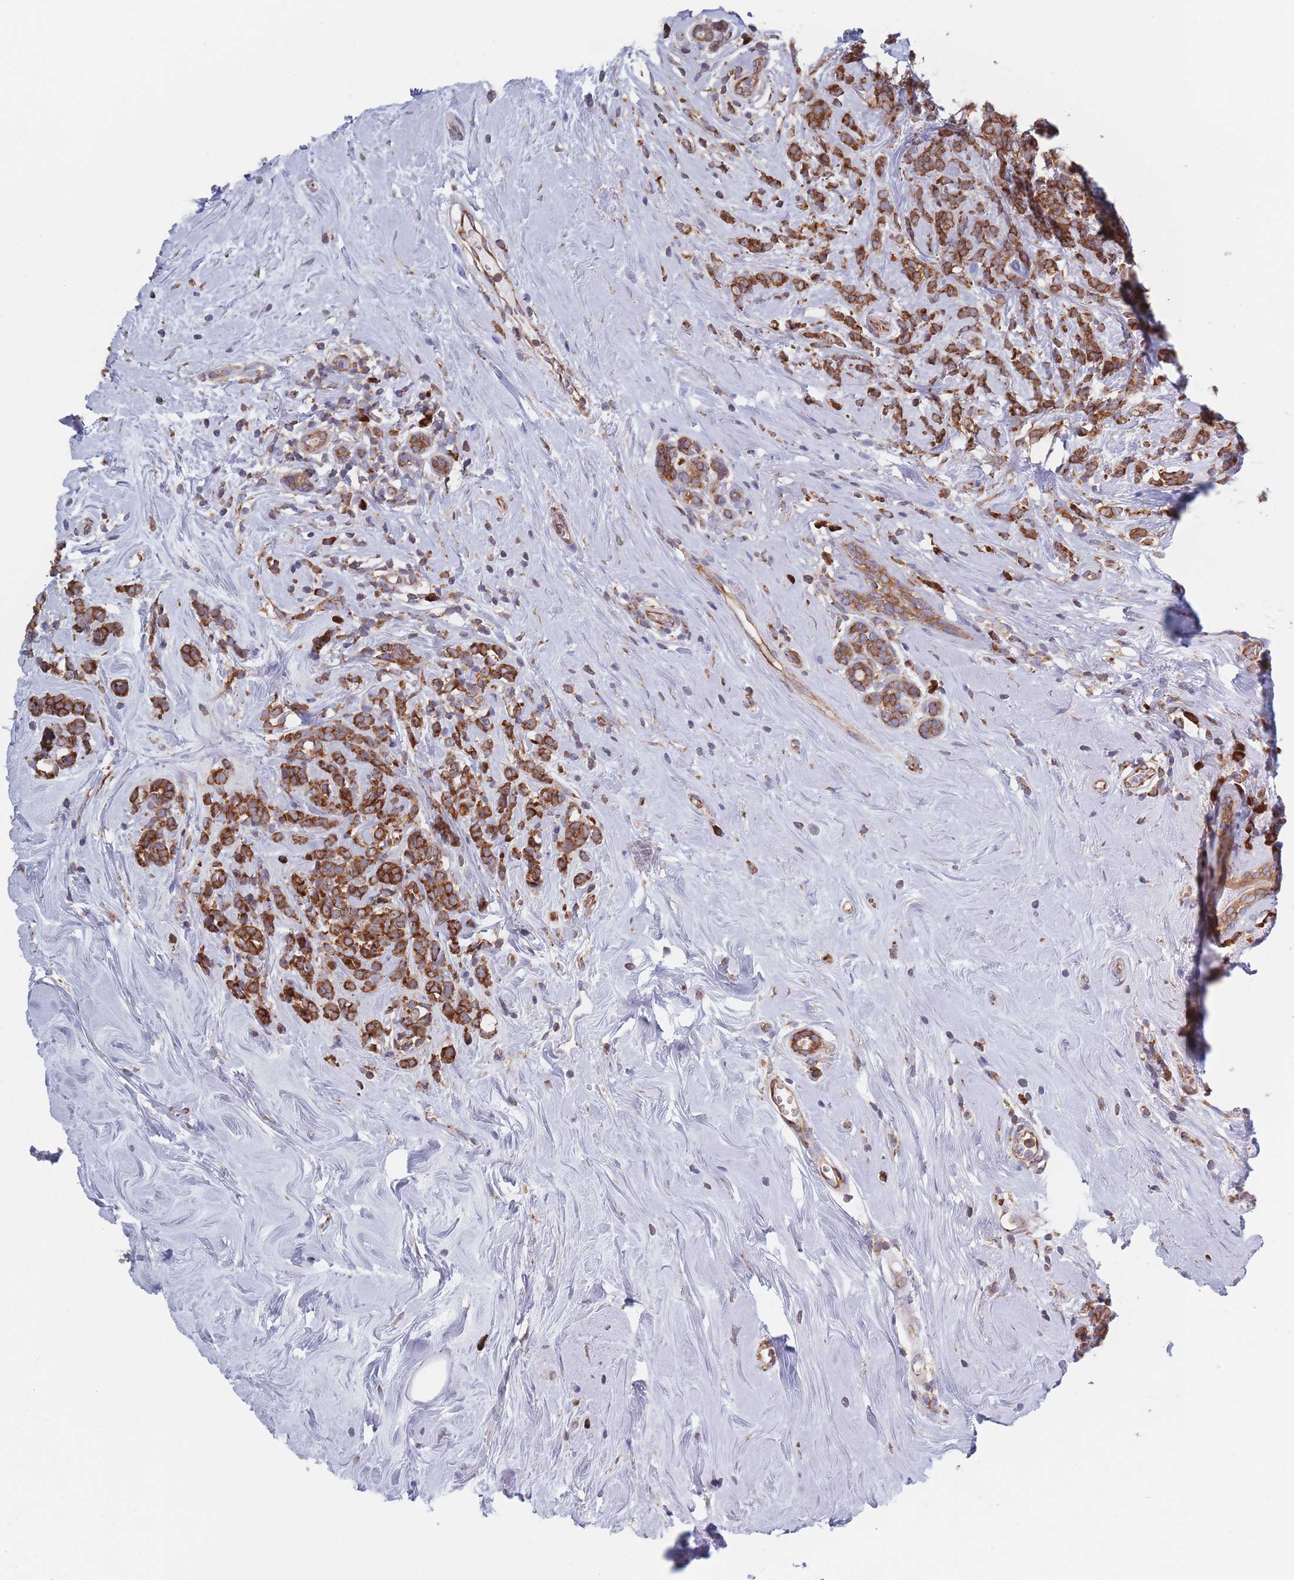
{"staining": {"intensity": "strong", "quantity": ">75%", "location": "cytoplasmic/membranous"}, "tissue": "breast cancer", "cell_type": "Tumor cells", "image_type": "cancer", "snomed": [{"axis": "morphology", "description": "Lobular carcinoma"}, {"axis": "topography", "description": "Breast"}], "caption": "Brown immunohistochemical staining in human breast cancer reveals strong cytoplasmic/membranous positivity in approximately >75% of tumor cells.", "gene": "EEF1B2", "patient": {"sex": "female", "age": 58}}